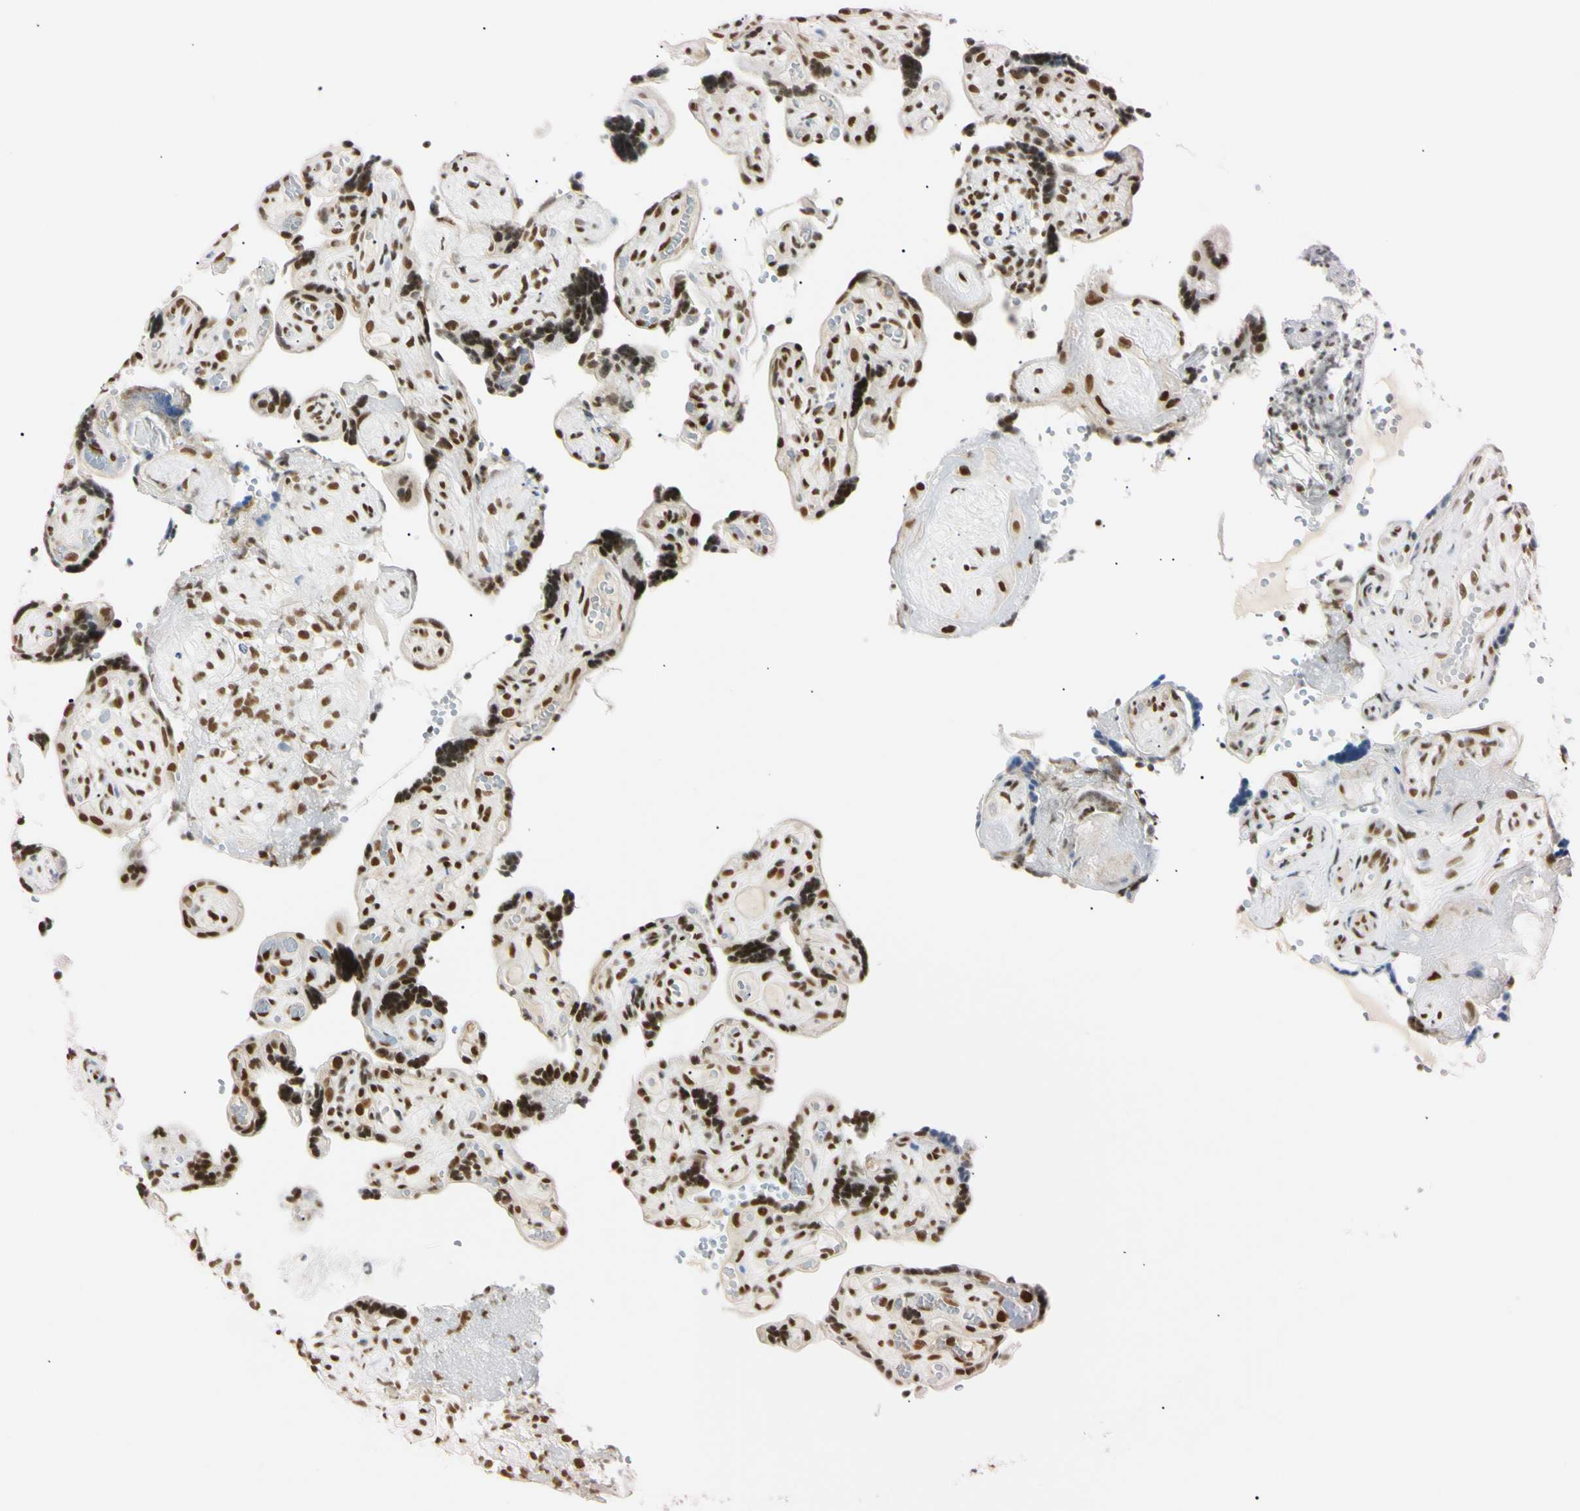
{"staining": {"intensity": "strong", "quantity": ">75%", "location": "nuclear"}, "tissue": "placenta", "cell_type": "Decidual cells", "image_type": "normal", "snomed": [{"axis": "morphology", "description": "Normal tissue, NOS"}, {"axis": "topography", "description": "Placenta"}], "caption": "Immunohistochemistry image of unremarkable placenta stained for a protein (brown), which displays high levels of strong nuclear positivity in approximately >75% of decidual cells.", "gene": "ZNF134", "patient": {"sex": "female", "age": 30}}